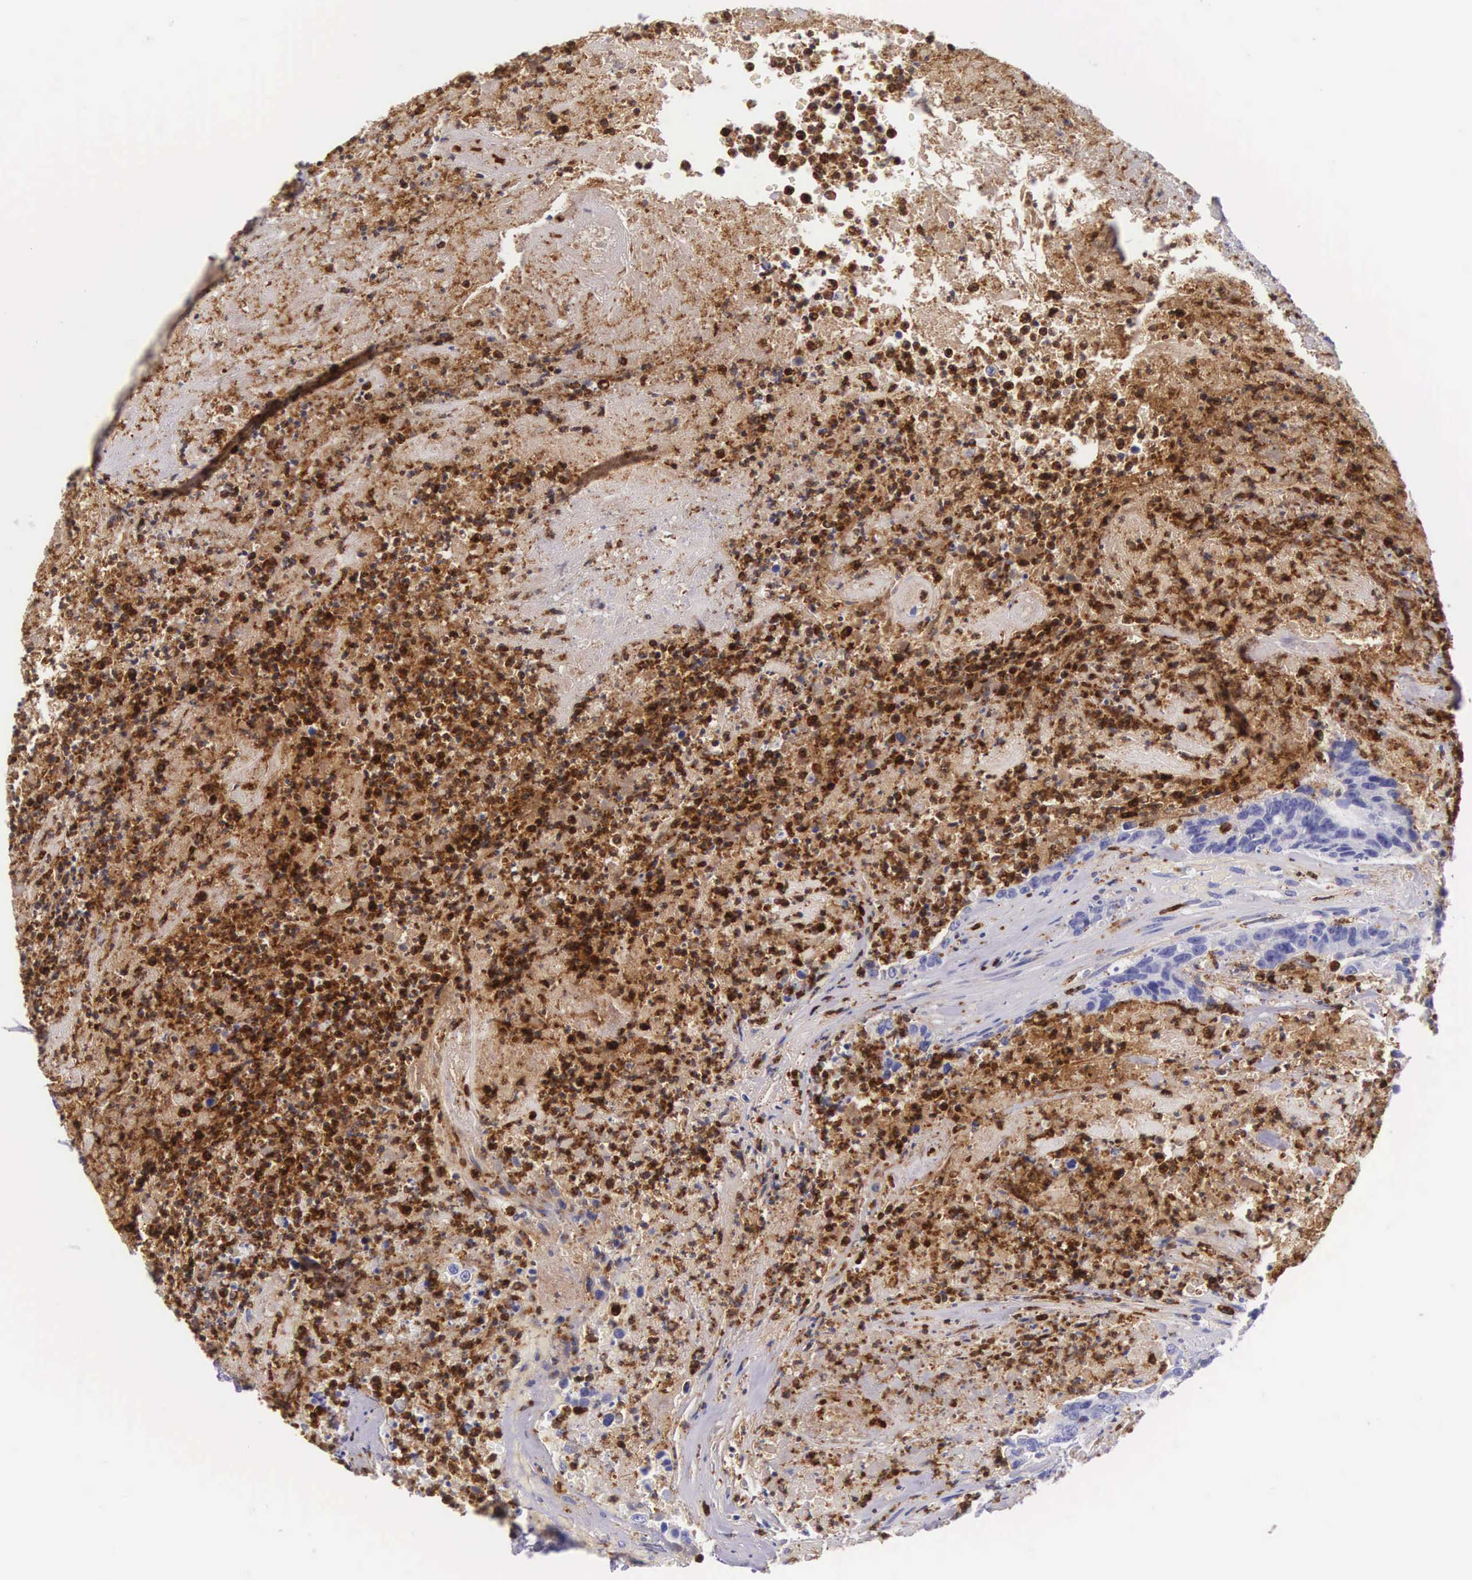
{"staining": {"intensity": "negative", "quantity": "none", "location": "none"}, "tissue": "colorectal cancer", "cell_type": "Tumor cells", "image_type": "cancer", "snomed": [{"axis": "morphology", "description": "Adenocarcinoma, NOS"}, {"axis": "topography", "description": "Rectum"}], "caption": "Colorectal adenocarcinoma stained for a protein using IHC reveals no positivity tumor cells.", "gene": "FCN1", "patient": {"sex": "female", "age": 65}}